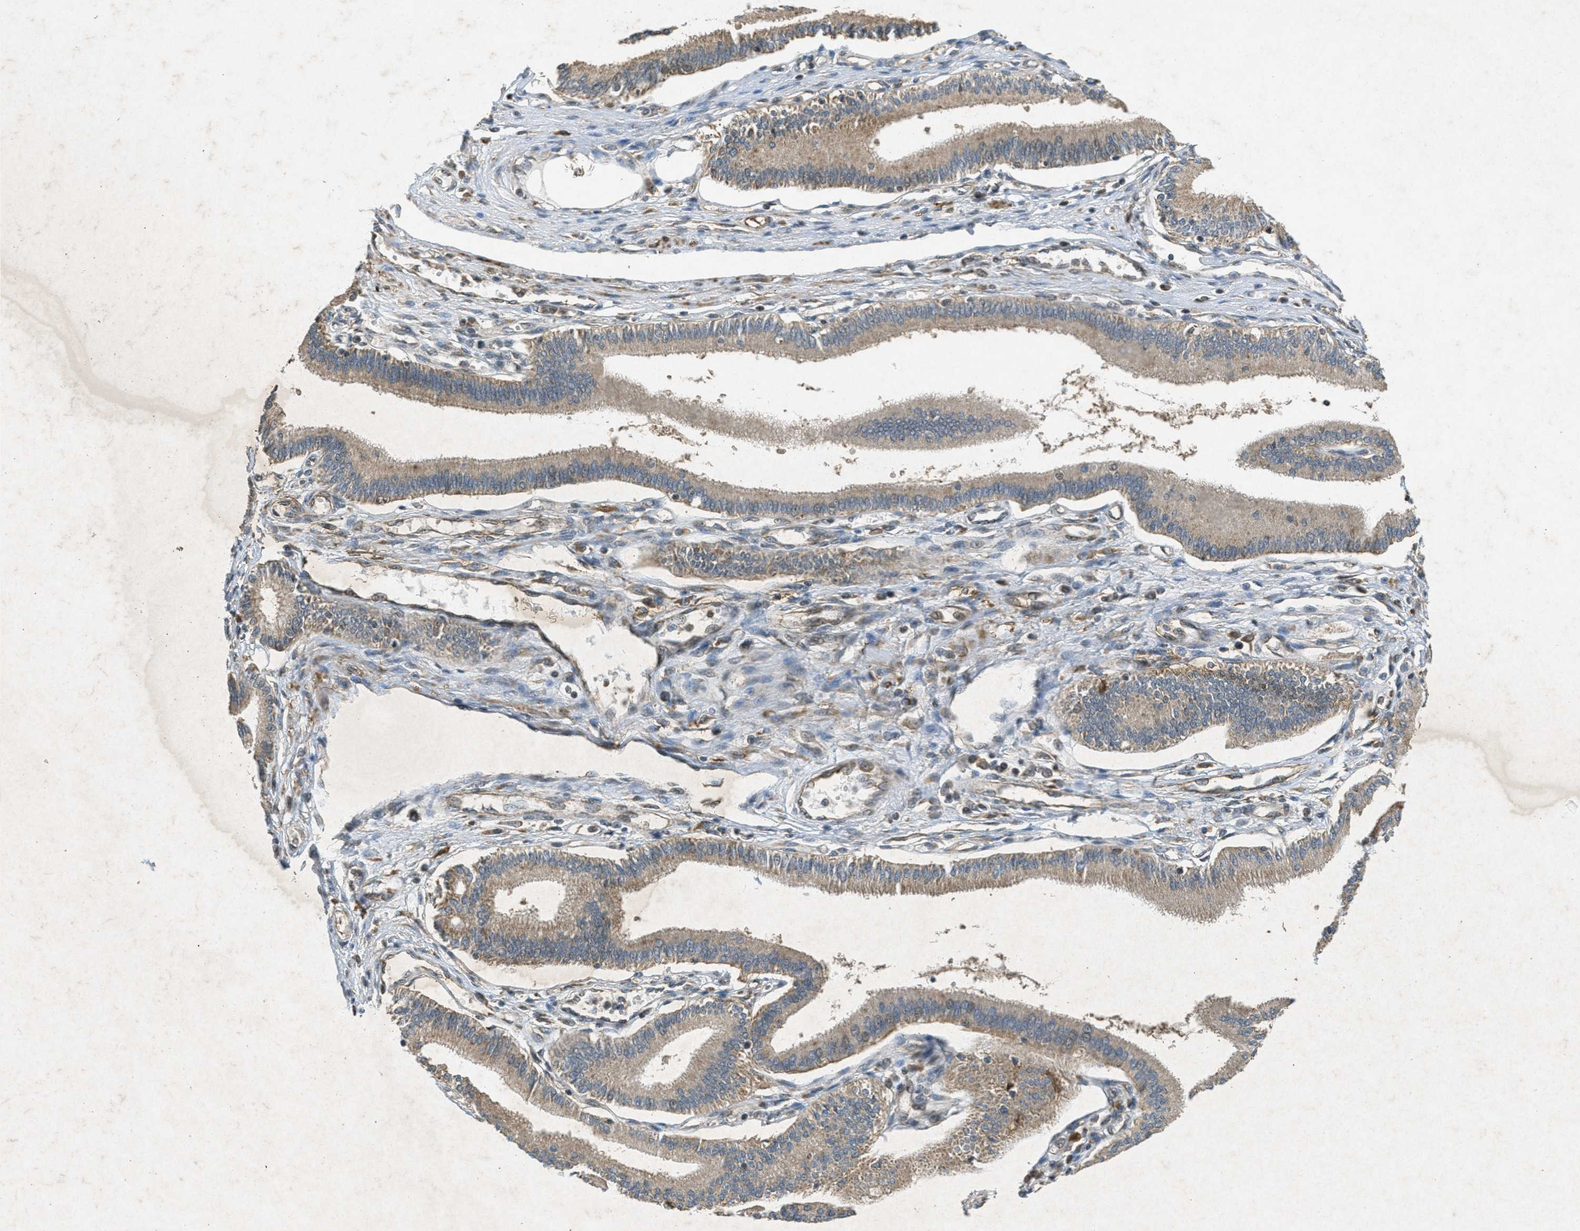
{"staining": {"intensity": "moderate", "quantity": ">75%", "location": "cytoplasmic/membranous"}, "tissue": "pancreatic cancer", "cell_type": "Tumor cells", "image_type": "cancer", "snomed": [{"axis": "morphology", "description": "Adenocarcinoma, NOS"}, {"axis": "topography", "description": "Pancreas"}], "caption": "Immunohistochemical staining of human pancreatic cancer displays moderate cytoplasmic/membranous protein expression in about >75% of tumor cells.", "gene": "PPP1R15A", "patient": {"sex": "male", "age": 56}}